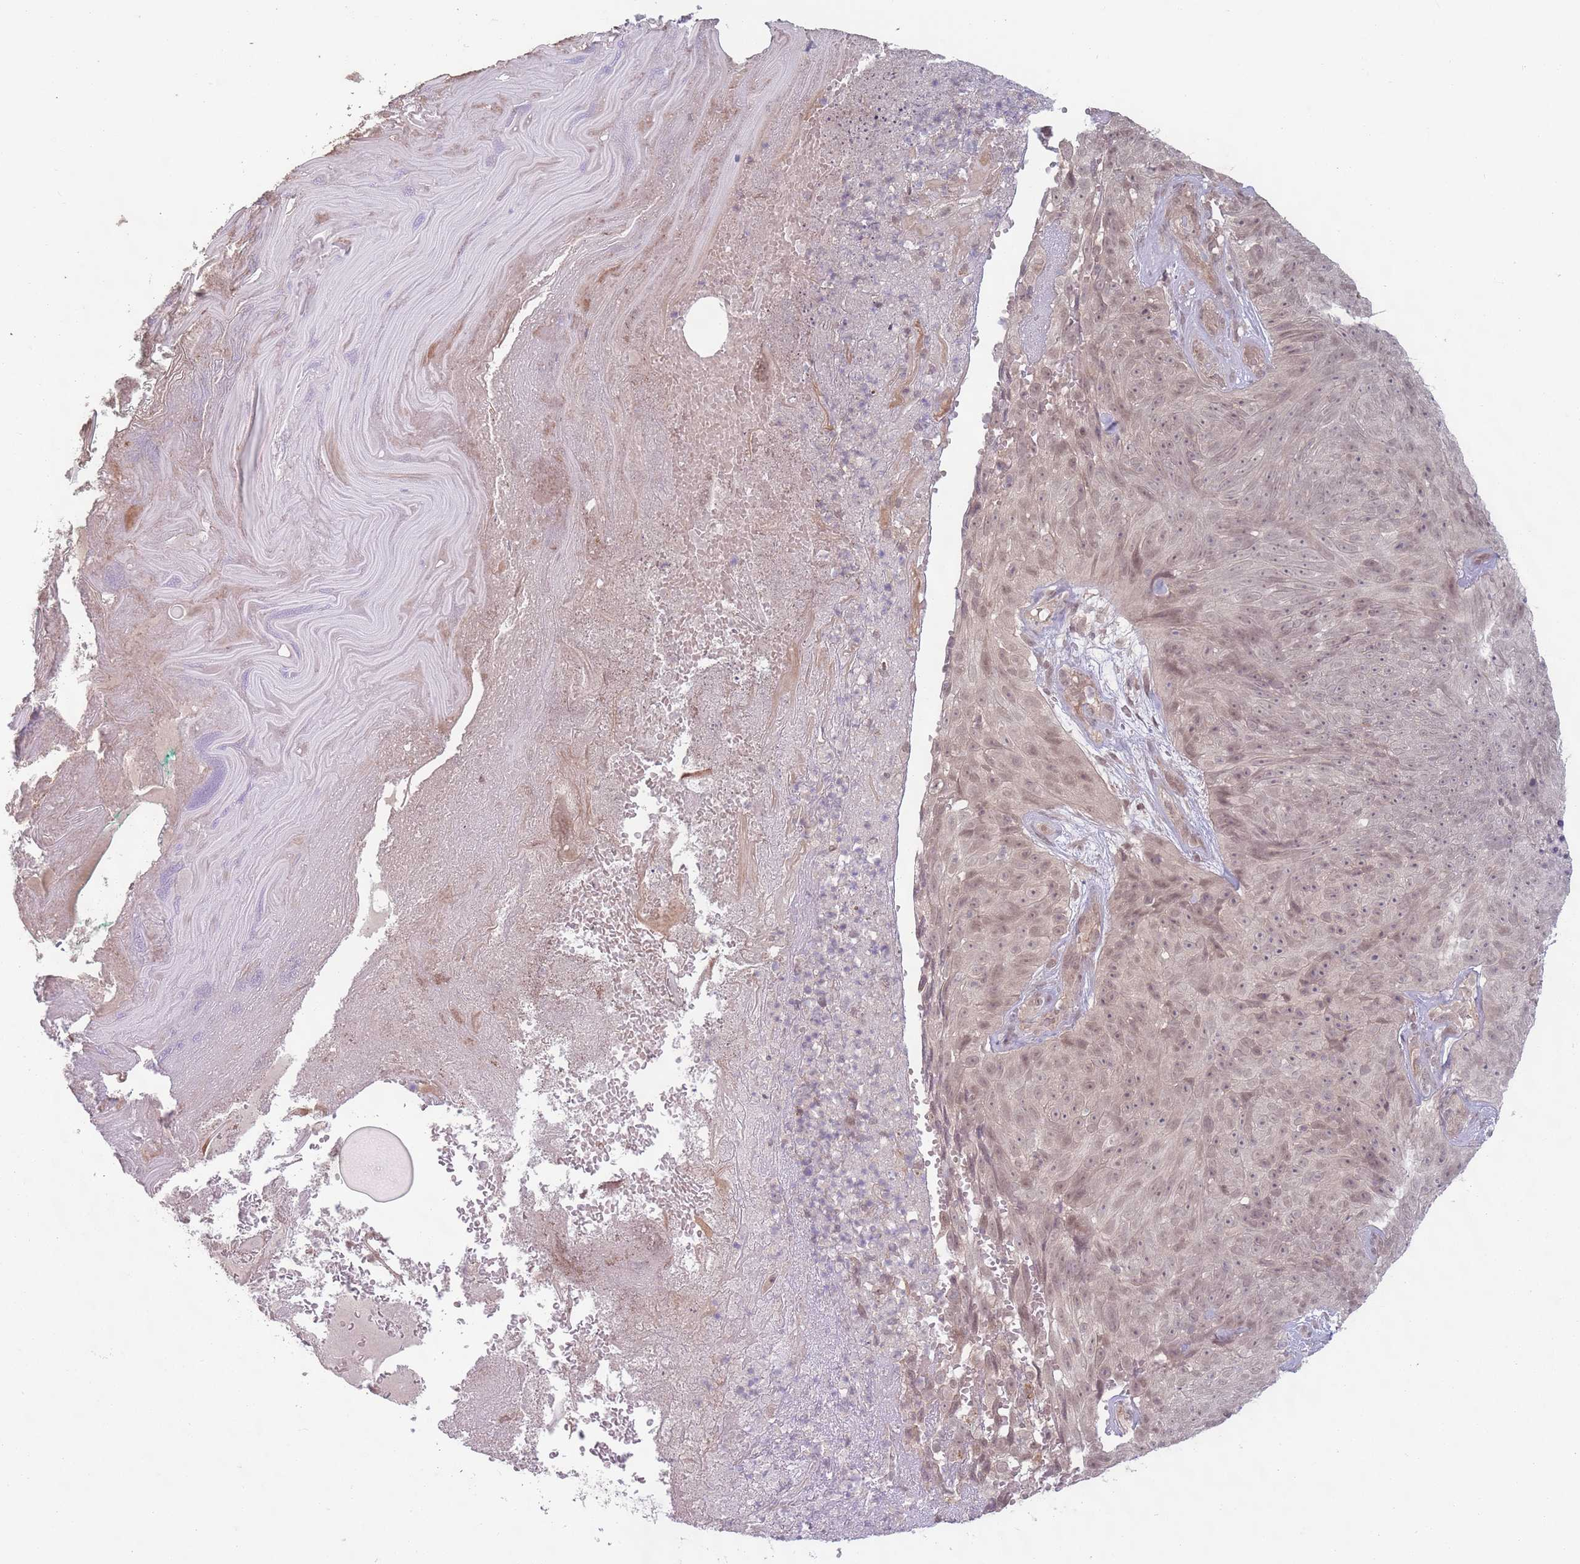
{"staining": {"intensity": "weak", "quantity": "<25%", "location": "nuclear"}, "tissue": "skin cancer", "cell_type": "Tumor cells", "image_type": "cancer", "snomed": [{"axis": "morphology", "description": "Squamous cell carcinoma, NOS"}, {"axis": "topography", "description": "Skin"}], "caption": "Image shows no significant protein expression in tumor cells of squamous cell carcinoma (skin).", "gene": "CCDC154", "patient": {"sex": "female", "age": 87}}